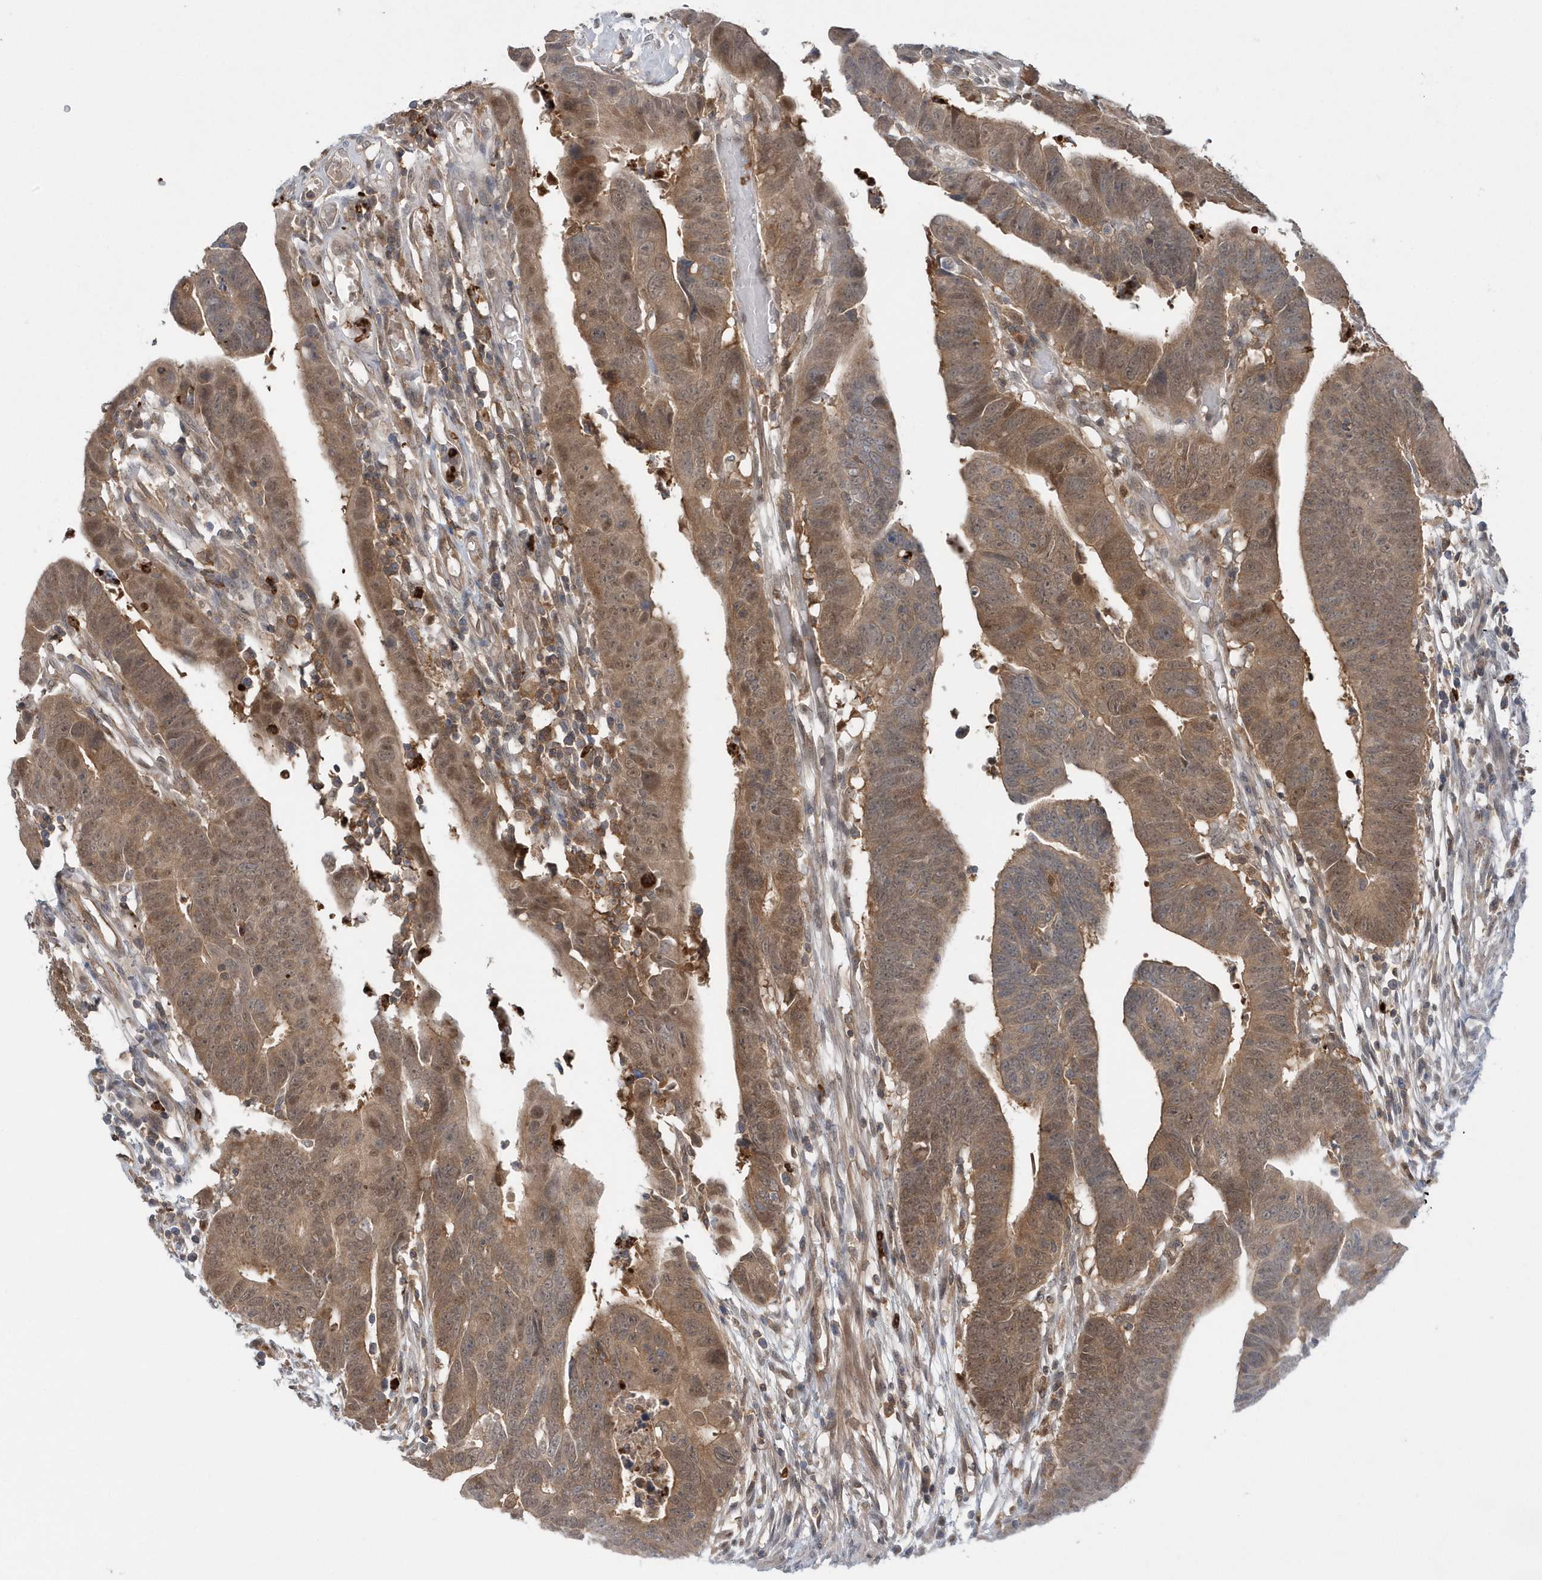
{"staining": {"intensity": "moderate", "quantity": ">75%", "location": "cytoplasmic/membranous,nuclear"}, "tissue": "colorectal cancer", "cell_type": "Tumor cells", "image_type": "cancer", "snomed": [{"axis": "morphology", "description": "Adenocarcinoma, NOS"}, {"axis": "topography", "description": "Rectum"}], "caption": "Protein expression analysis of adenocarcinoma (colorectal) reveals moderate cytoplasmic/membranous and nuclear staining in about >75% of tumor cells. (Brightfield microscopy of DAB IHC at high magnification).", "gene": "RNF7", "patient": {"sex": "female", "age": 65}}